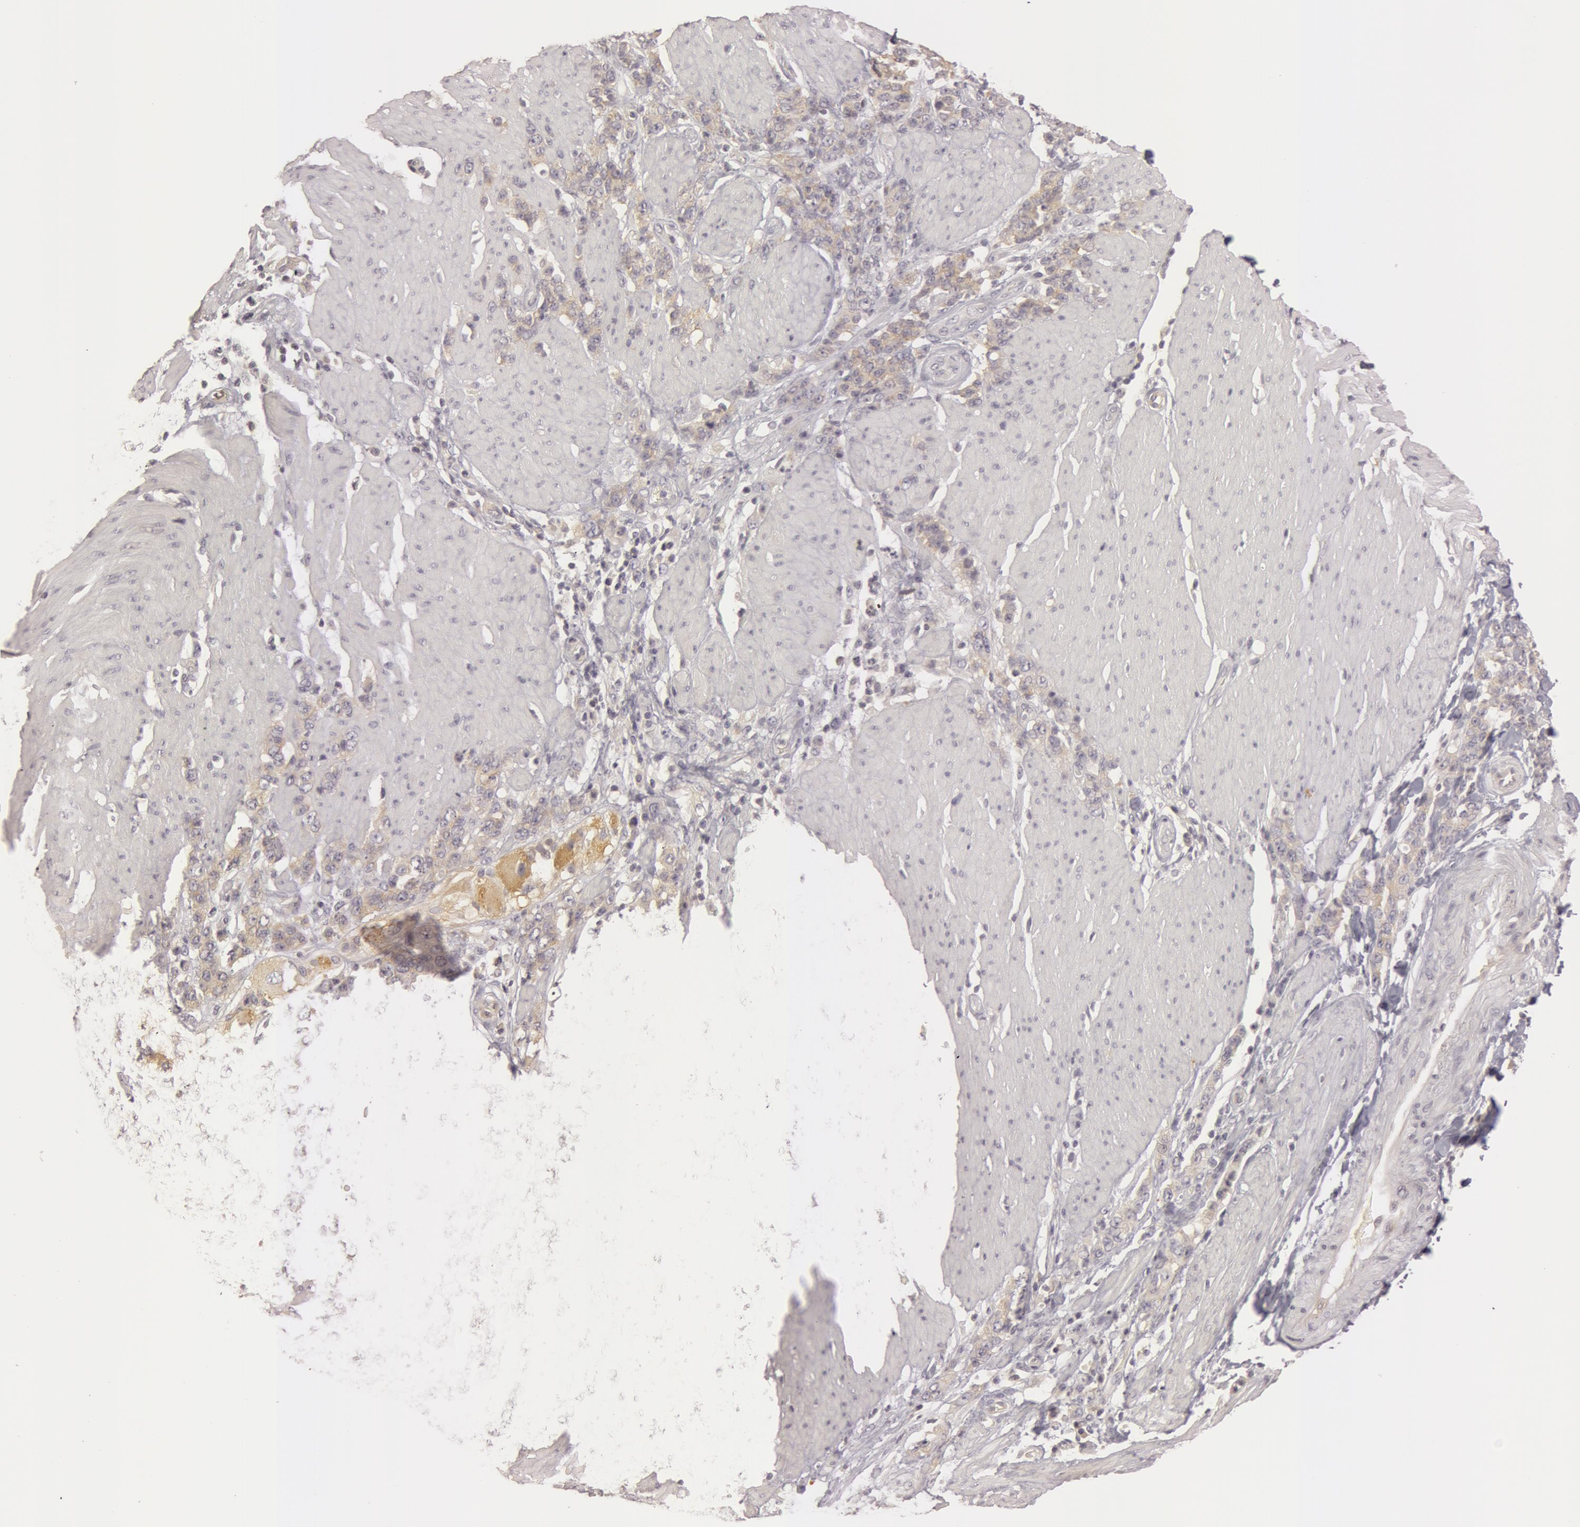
{"staining": {"intensity": "weak", "quantity": "25%-75%", "location": "cytoplasmic/membranous"}, "tissue": "stomach cancer", "cell_type": "Tumor cells", "image_type": "cancer", "snomed": [{"axis": "morphology", "description": "Adenocarcinoma, NOS"}, {"axis": "topography", "description": "Stomach, lower"}], "caption": "The histopathology image shows a brown stain indicating the presence of a protein in the cytoplasmic/membranous of tumor cells in stomach cancer. (IHC, brightfield microscopy, high magnification).", "gene": "RALGAPA1", "patient": {"sex": "male", "age": 88}}